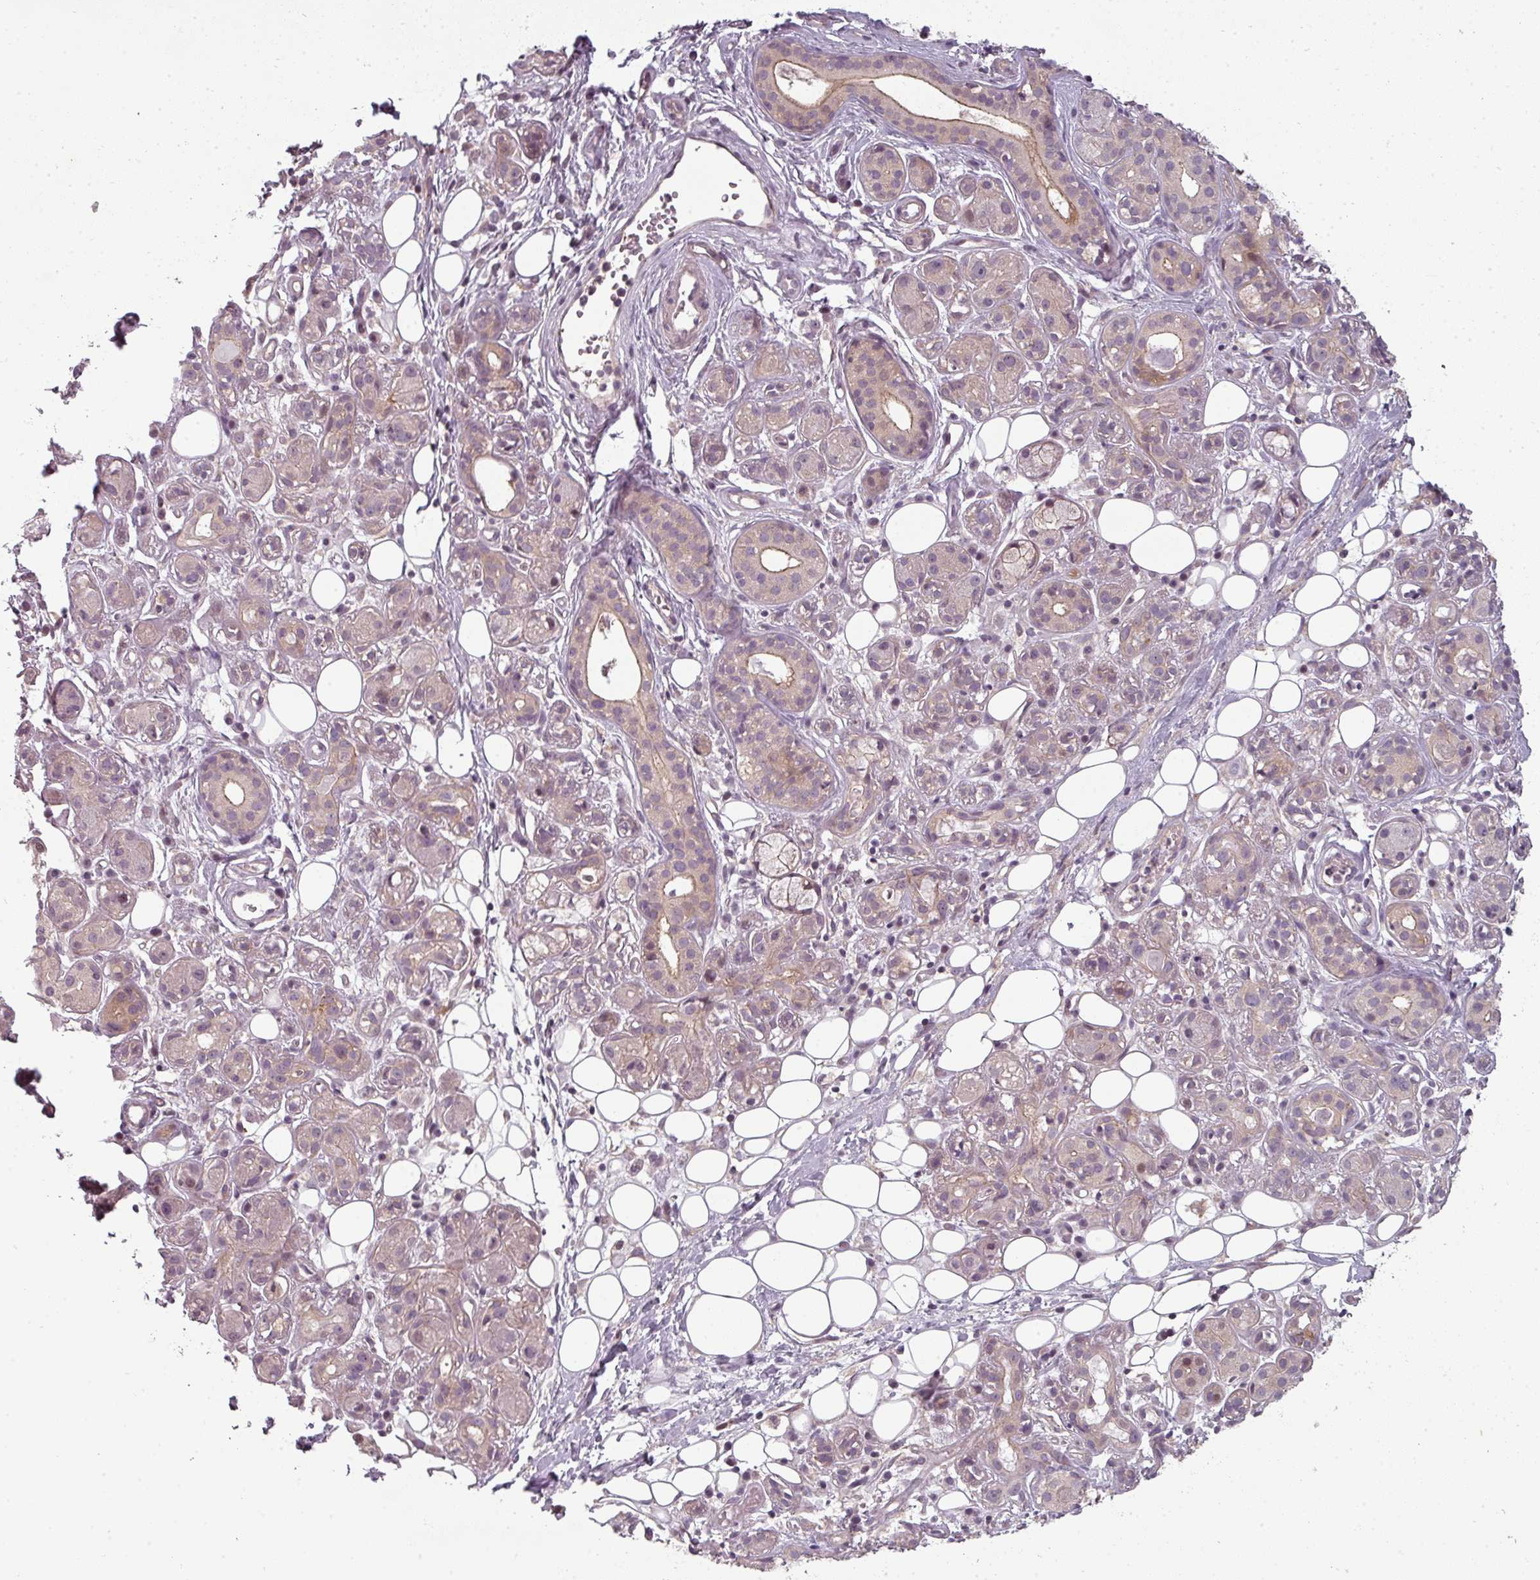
{"staining": {"intensity": "weak", "quantity": "25%-75%", "location": "cytoplasmic/membranous"}, "tissue": "salivary gland", "cell_type": "Glandular cells", "image_type": "normal", "snomed": [{"axis": "morphology", "description": "Normal tissue, NOS"}, {"axis": "topography", "description": "Salivary gland"}], "caption": "This is a photomicrograph of immunohistochemistry staining of normal salivary gland, which shows weak staining in the cytoplasmic/membranous of glandular cells.", "gene": "SLC16A9", "patient": {"sex": "male", "age": 54}}